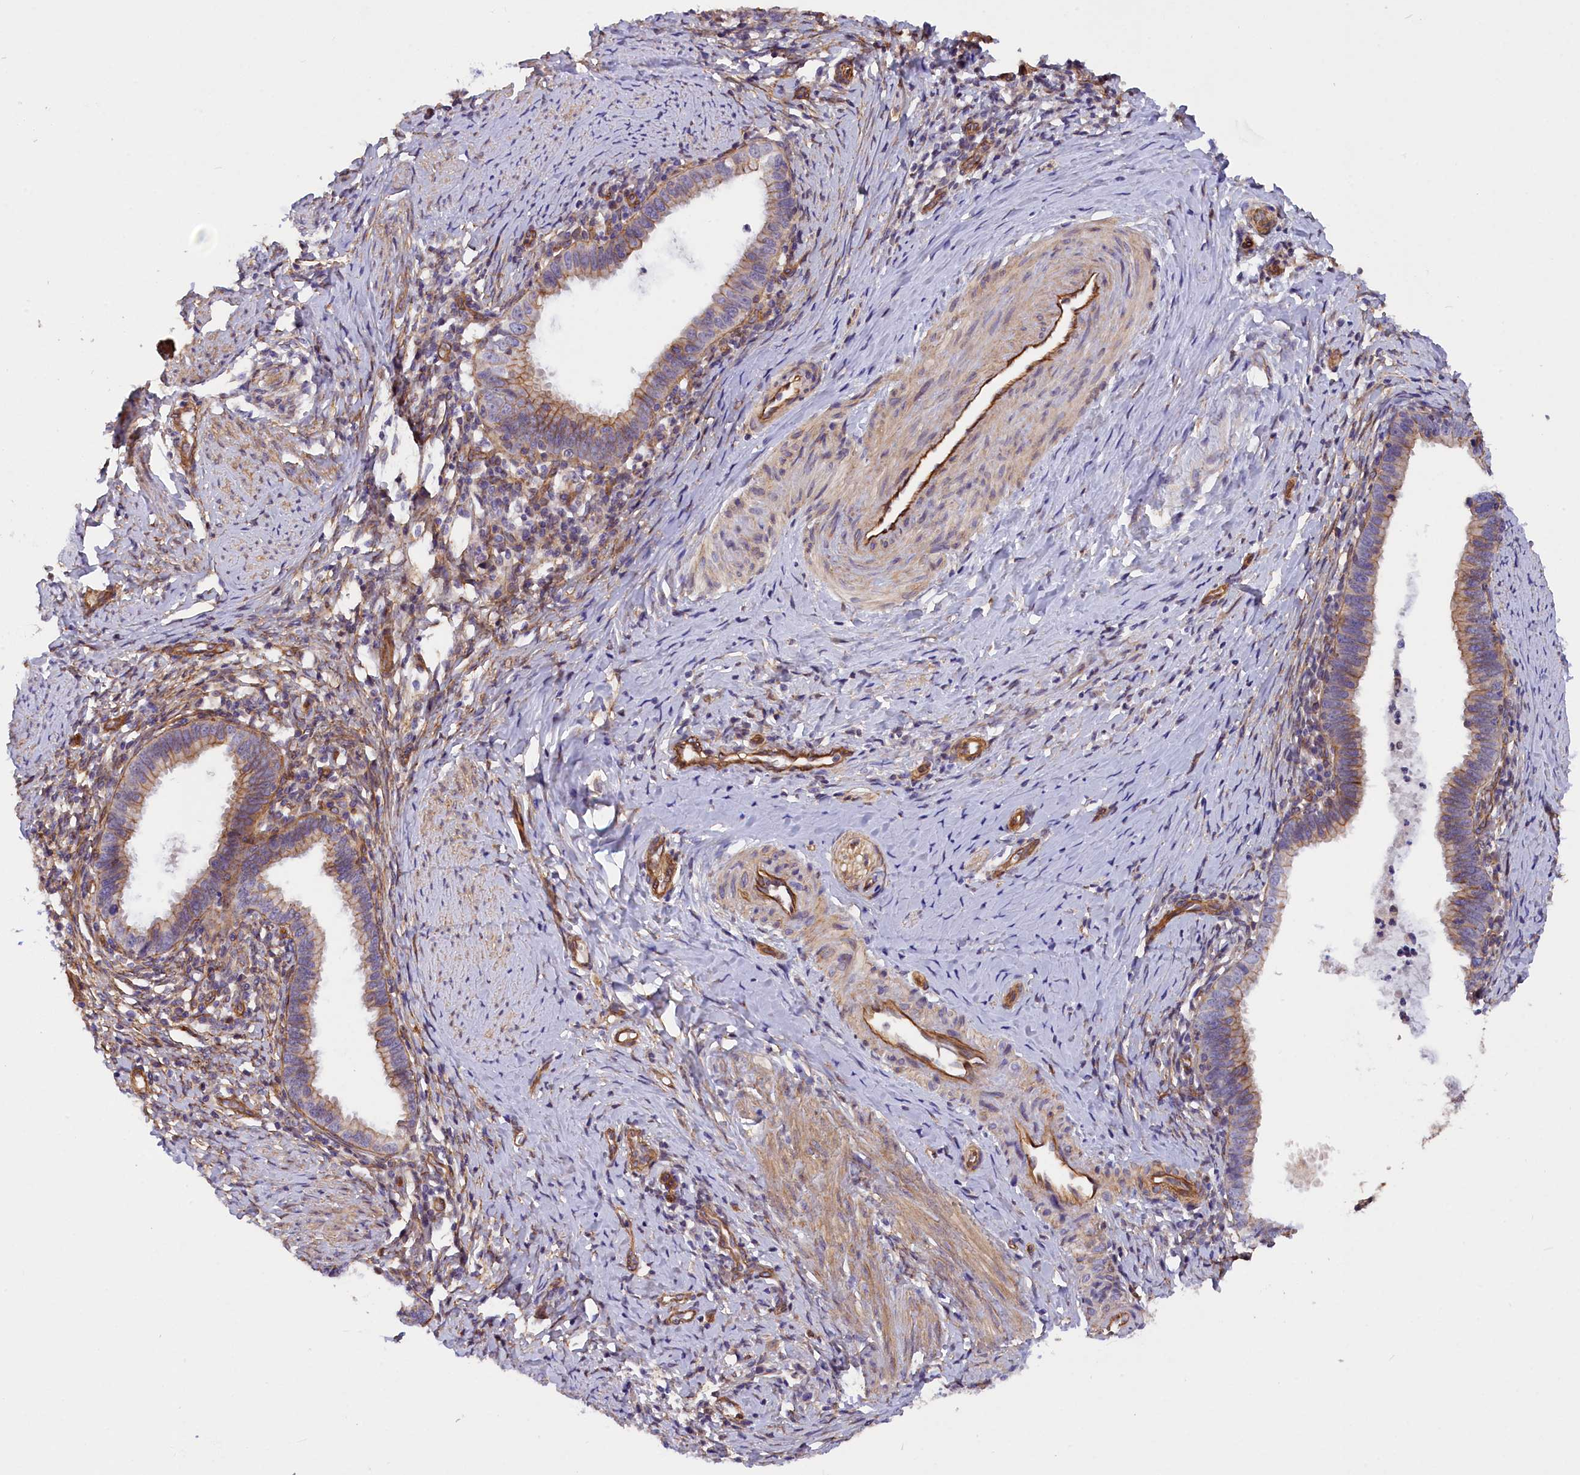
{"staining": {"intensity": "weak", "quantity": "25%-75%", "location": "cytoplasmic/membranous"}, "tissue": "cervical cancer", "cell_type": "Tumor cells", "image_type": "cancer", "snomed": [{"axis": "morphology", "description": "Adenocarcinoma, NOS"}, {"axis": "topography", "description": "Cervix"}], "caption": "Weak cytoplasmic/membranous protein positivity is identified in approximately 25%-75% of tumor cells in adenocarcinoma (cervical).", "gene": "MED20", "patient": {"sex": "female", "age": 36}}